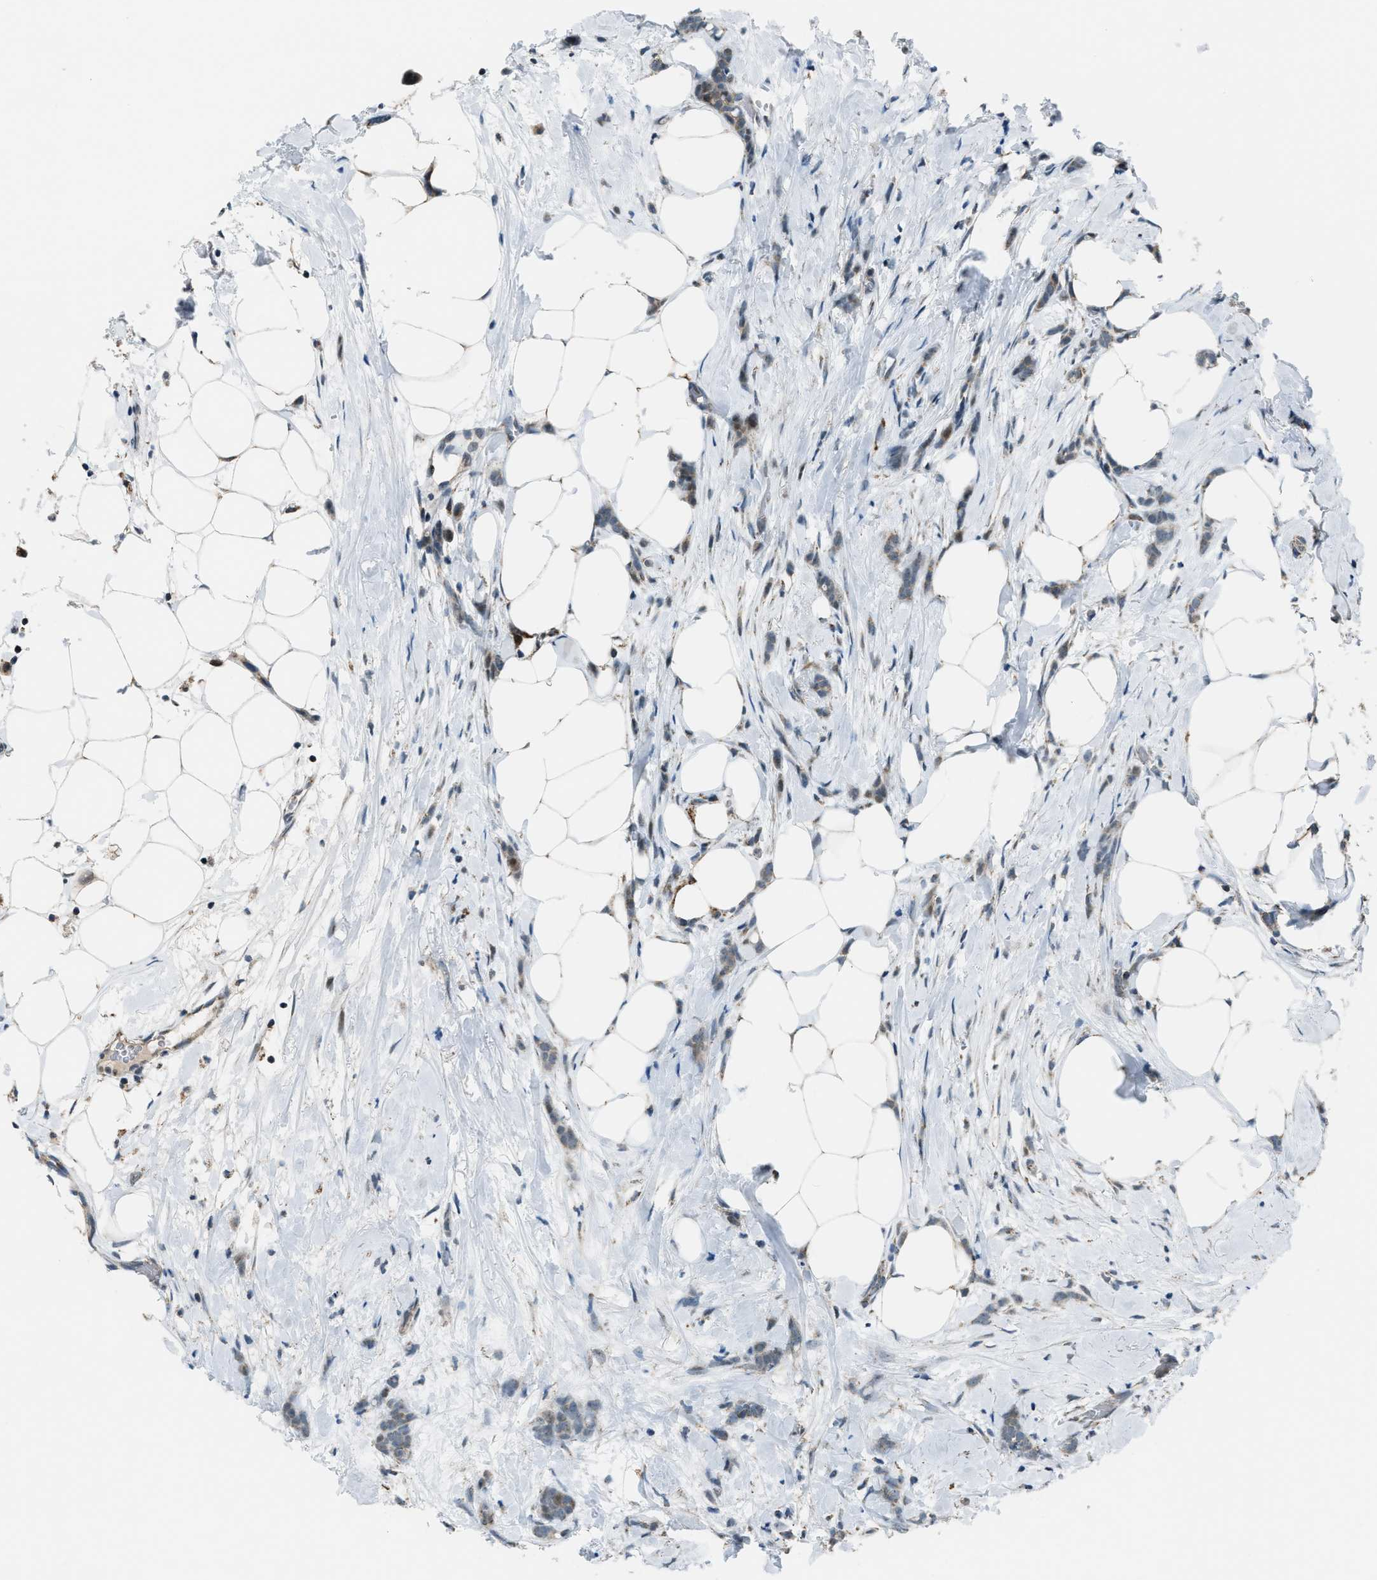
{"staining": {"intensity": "weak", "quantity": "25%-75%", "location": "cytoplasmic/membranous"}, "tissue": "breast cancer", "cell_type": "Tumor cells", "image_type": "cancer", "snomed": [{"axis": "morphology", "description": "Lobular carcinoma, in situ"}, {"axis": "morphology", "description": "Lobular carcinoma"}, {"axis": "topography", "description": "Breast"}], "caption": "This histopathology image exhibits lobular carcinoma (breast) stained with IHC to label a protein in brown. The cytoplasmic/membranous of tumor cells show weak positivity for the protein. Nuclei are counter-stained blue.", "gene": "CHN2", "patient": {"sex": "female", "age": 41}}